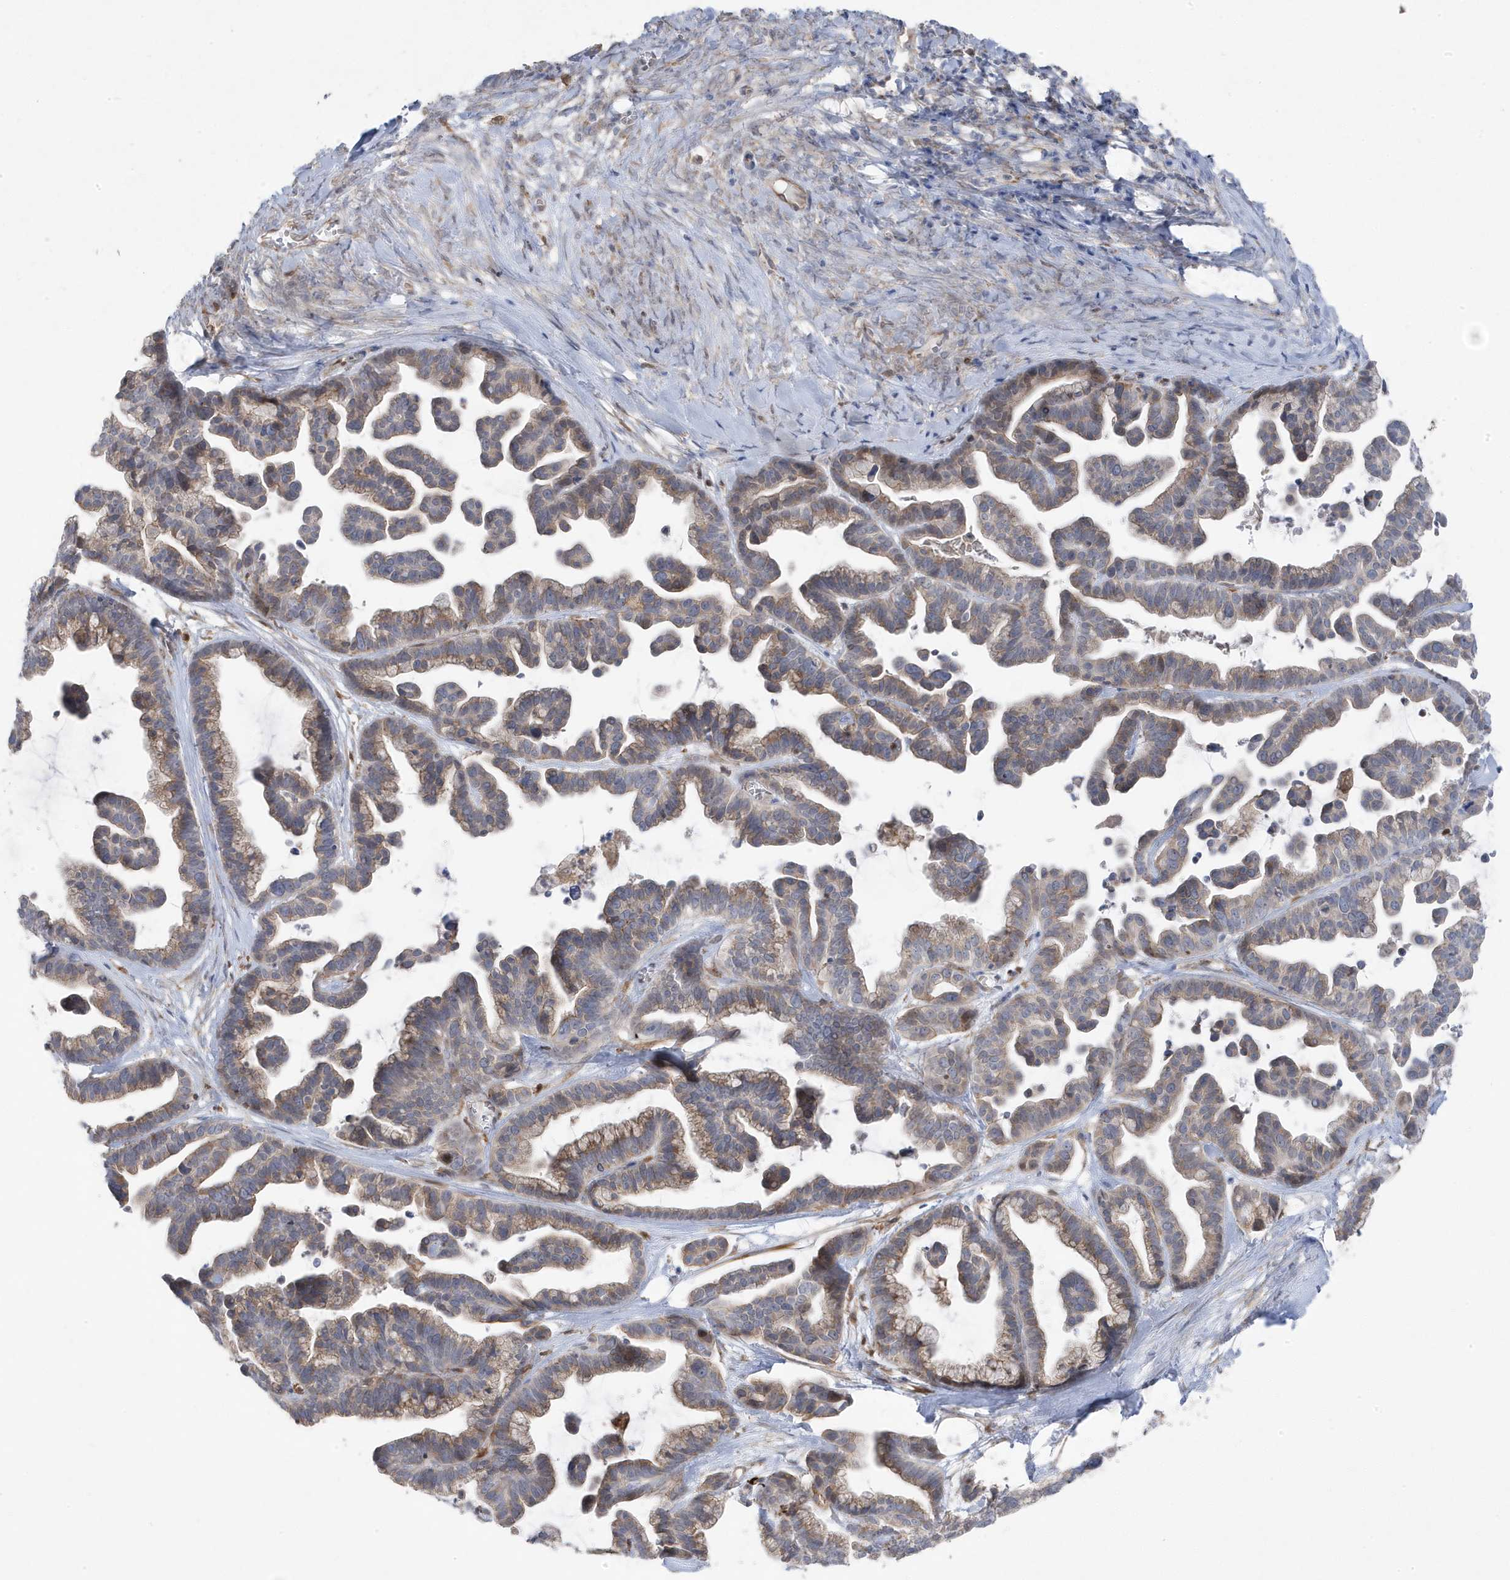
{"staining": {"intensity": "weak", "quantity": ">75%", "location": "cytoplasmic/membranous"}, "tissue": "ovarian cancer", "cell_type": "Tumor cells", "image_type": "cancer", "snomed": [{"axis": "morphology", "description": "Cystadenocarcinoma, serous, NOS"}, {"axis": "topography", "description": "Ovary"}], "caption": "Human ovarian cancer stained for a protein (brown) shows weak cytoplasmic/membranous positive positivity in about >75% of tumor cells.", "gene": "ZNF654", "patient": {"sex": "female", "age": 56}}